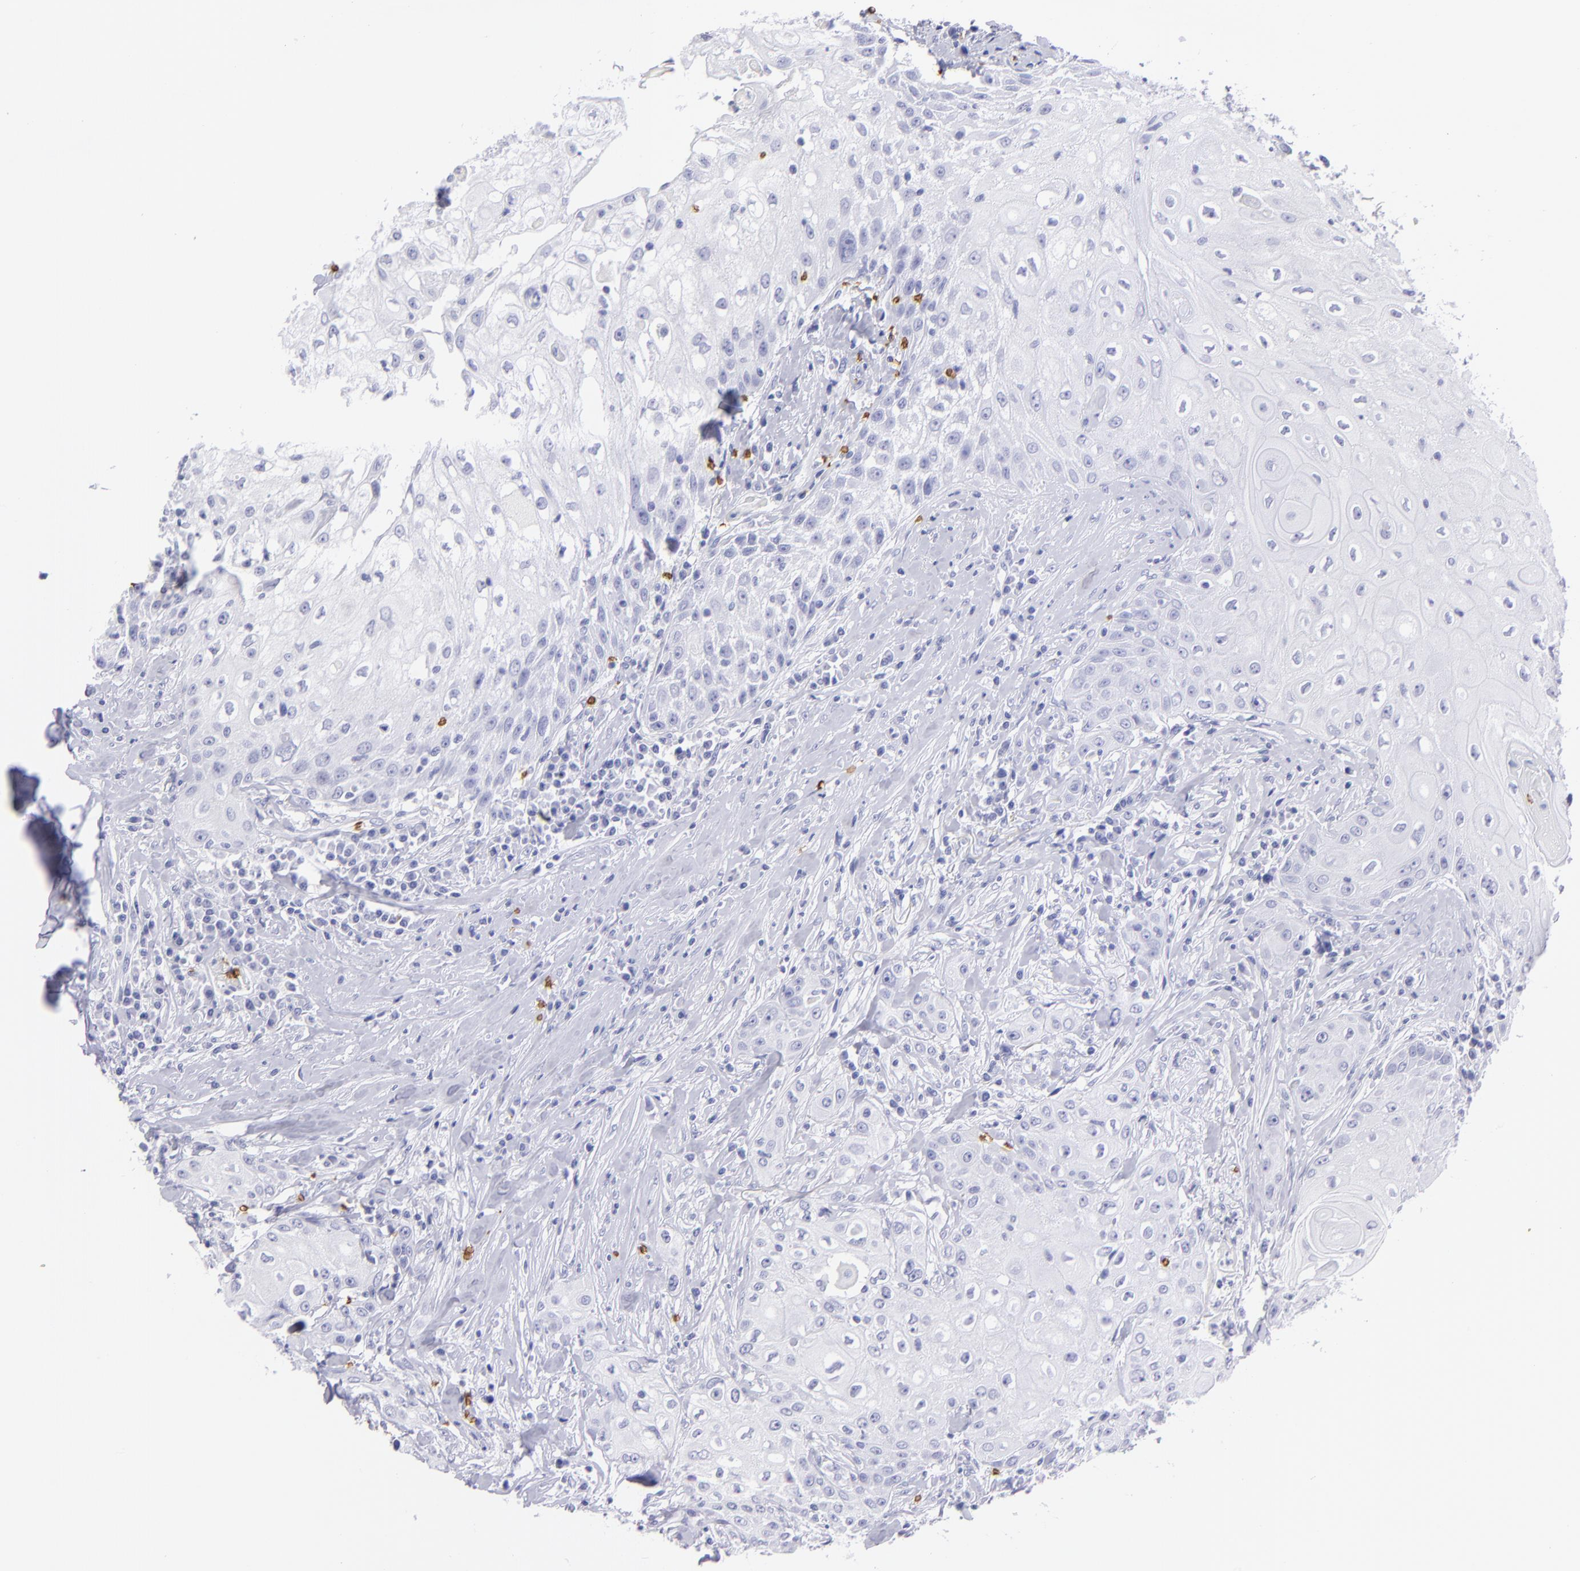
{"staining": {"intensity": "negative", "quantity": "none", "location": "none"}, "tissue": "head and neck cancer", "cell_type": "Tumor cells", "image_type": "cancer", "snomed": [{"axis": "morphology", "description": "Squamous cell carcinoma, NOS"}, {"axis": "topography", "description": "Oral tissue"}, {"axis": "topography", "description": "Head-Neck"}], "caption": "IHC micrograph of neoplastic tissue: human head and neck cancer (squamous cell carcinoma) stained with DAB (3,3'-diaminobenzidine) reveals no significant protein positivity in tumor cells. (IHC, brightfield microscopy, high magnification).", "gene": "GYPA", "patient": {"sex": "female", "age": 82}}